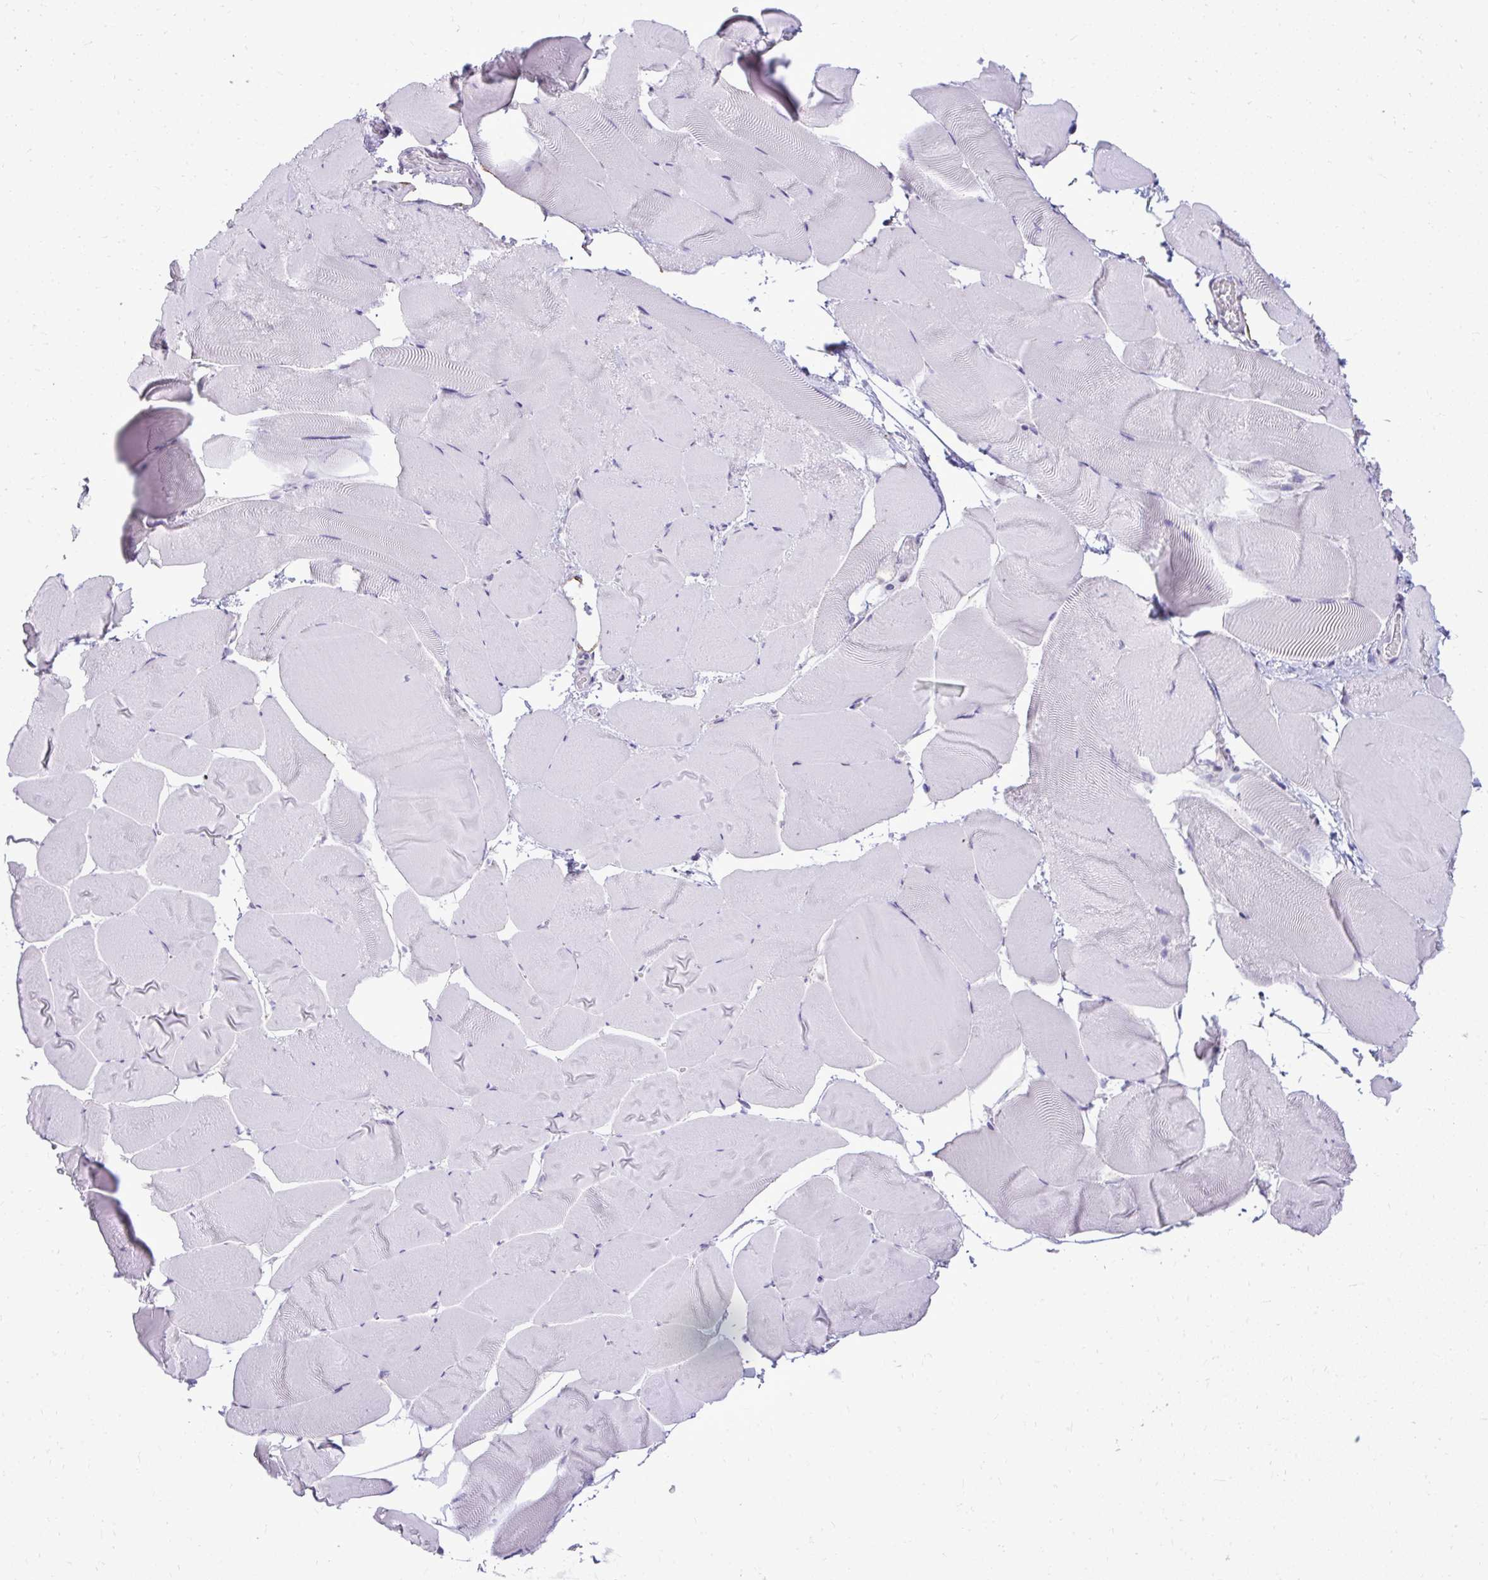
{"staining": {"intensity": "negative", "quantity": "none", "location": "none"}, "tissue": "skeletal muscle", "cell_type": "Myocytes", "image_type": "normal", "snomed": [{"axis": "morphology", "description": "Normal tissue, NOS"}, {"axis": "topography", "description": "Skeletal muscle"}], "caption": "Immunohistochemistry of benign skeletal muscle exhibits no expression in myocytes.", "gene": "NPPA", "patient": {"sex": "female", "age": 64}}